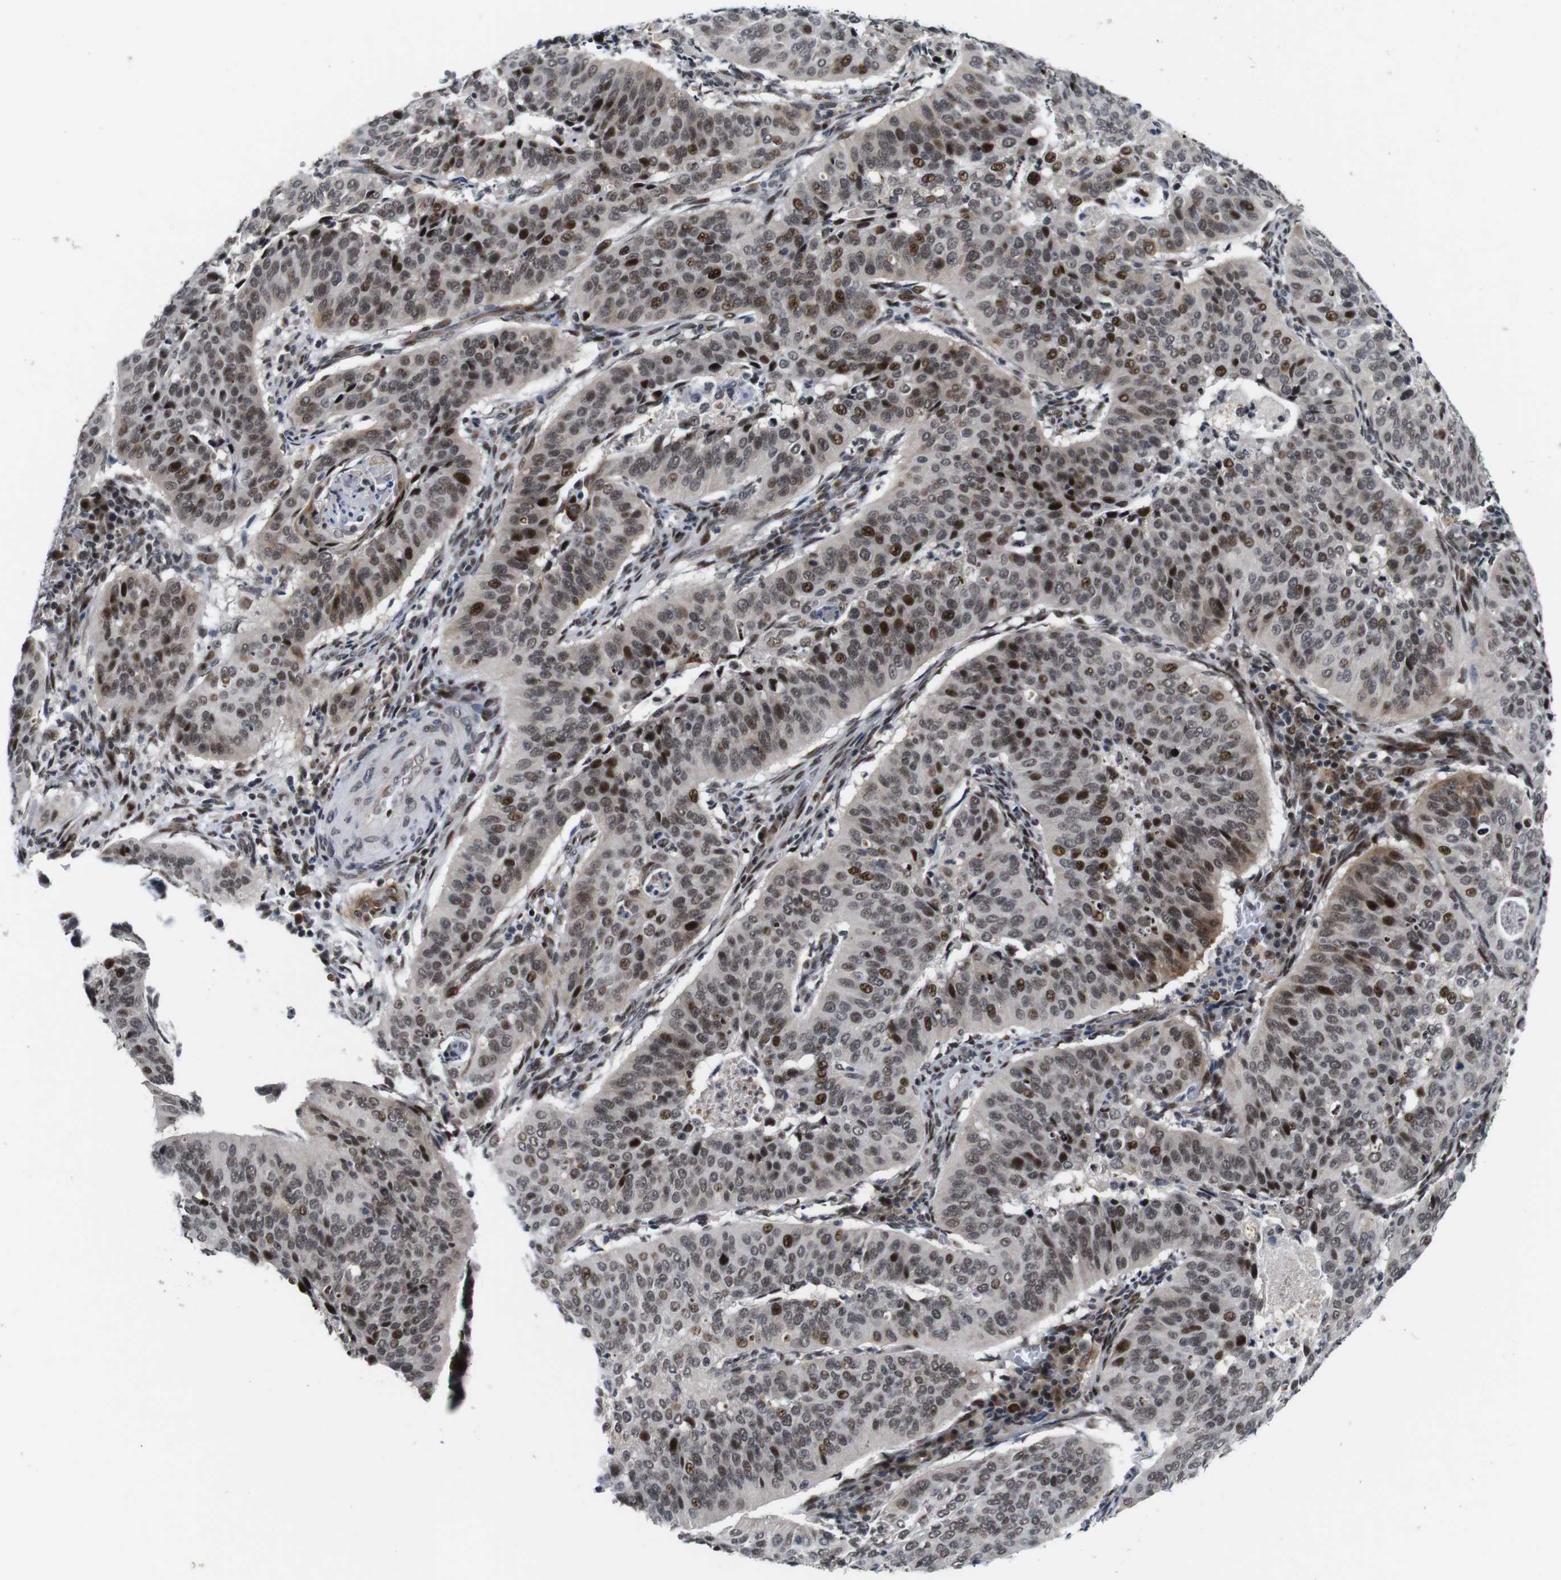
{"staining": {"intensity": "moderate", "quantity": "25%-75%", "location": "nuclear"}, "tissue": "cervical cancer", "cell_type": "Tumor cells", "image_type": "cancer", "snomed": [{"axis": "morphology", "description": "Normal tissue, NOS"}, {"axis": "morphology", "description": "Squamous cell carcinoma, NOS"}, {"axis": "topography", "description": "Cervix"}], "caption": "The image displays immunohistochemical staining of cervical cancer. There is moderate nuclear expression is identified in approximately 25%-75% of tumor cells.", "gene": "EIF4G1", "patient": {"sex": "female", "age": 39}}